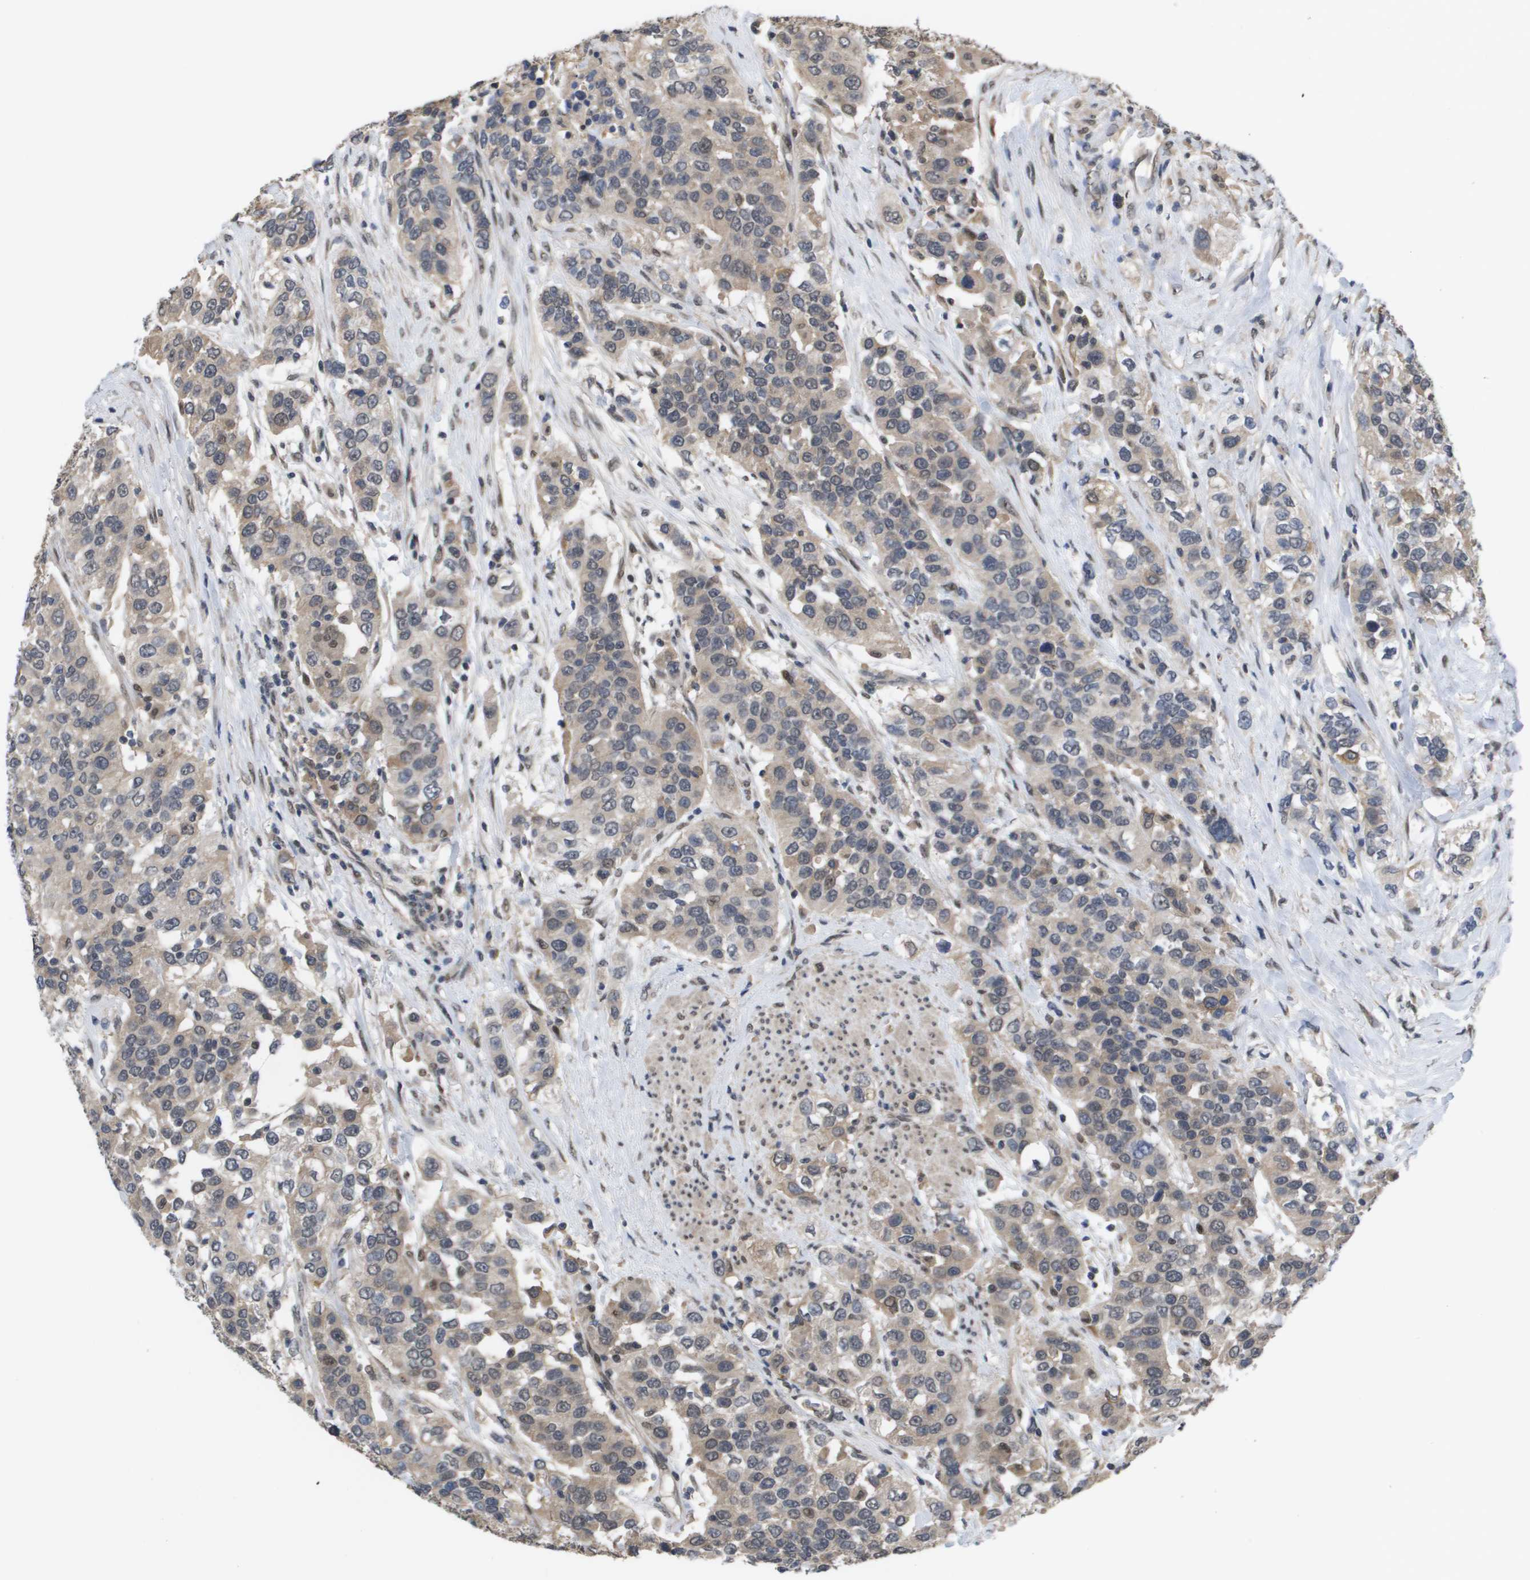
{"staining": {"intensity": "weak", "quantity": "<25%", "location": "nuclear"}, "tissue": "urothelial cancer", "cell_type": "Tumor cells", "image_type": "cancer", "snomed": [{"axis": "morphology", "description": "Urothelial carcinoma, High grade"}, {"axis": "topography", "description": "Urinary bladder"}], "caption": "An IHC micrograph of urothelial cancer is shown. There is no staining in tumor cells of urothelial cancer.", "gene": "AMBRA1", "patient": {"sex": "female", "age": 80}}